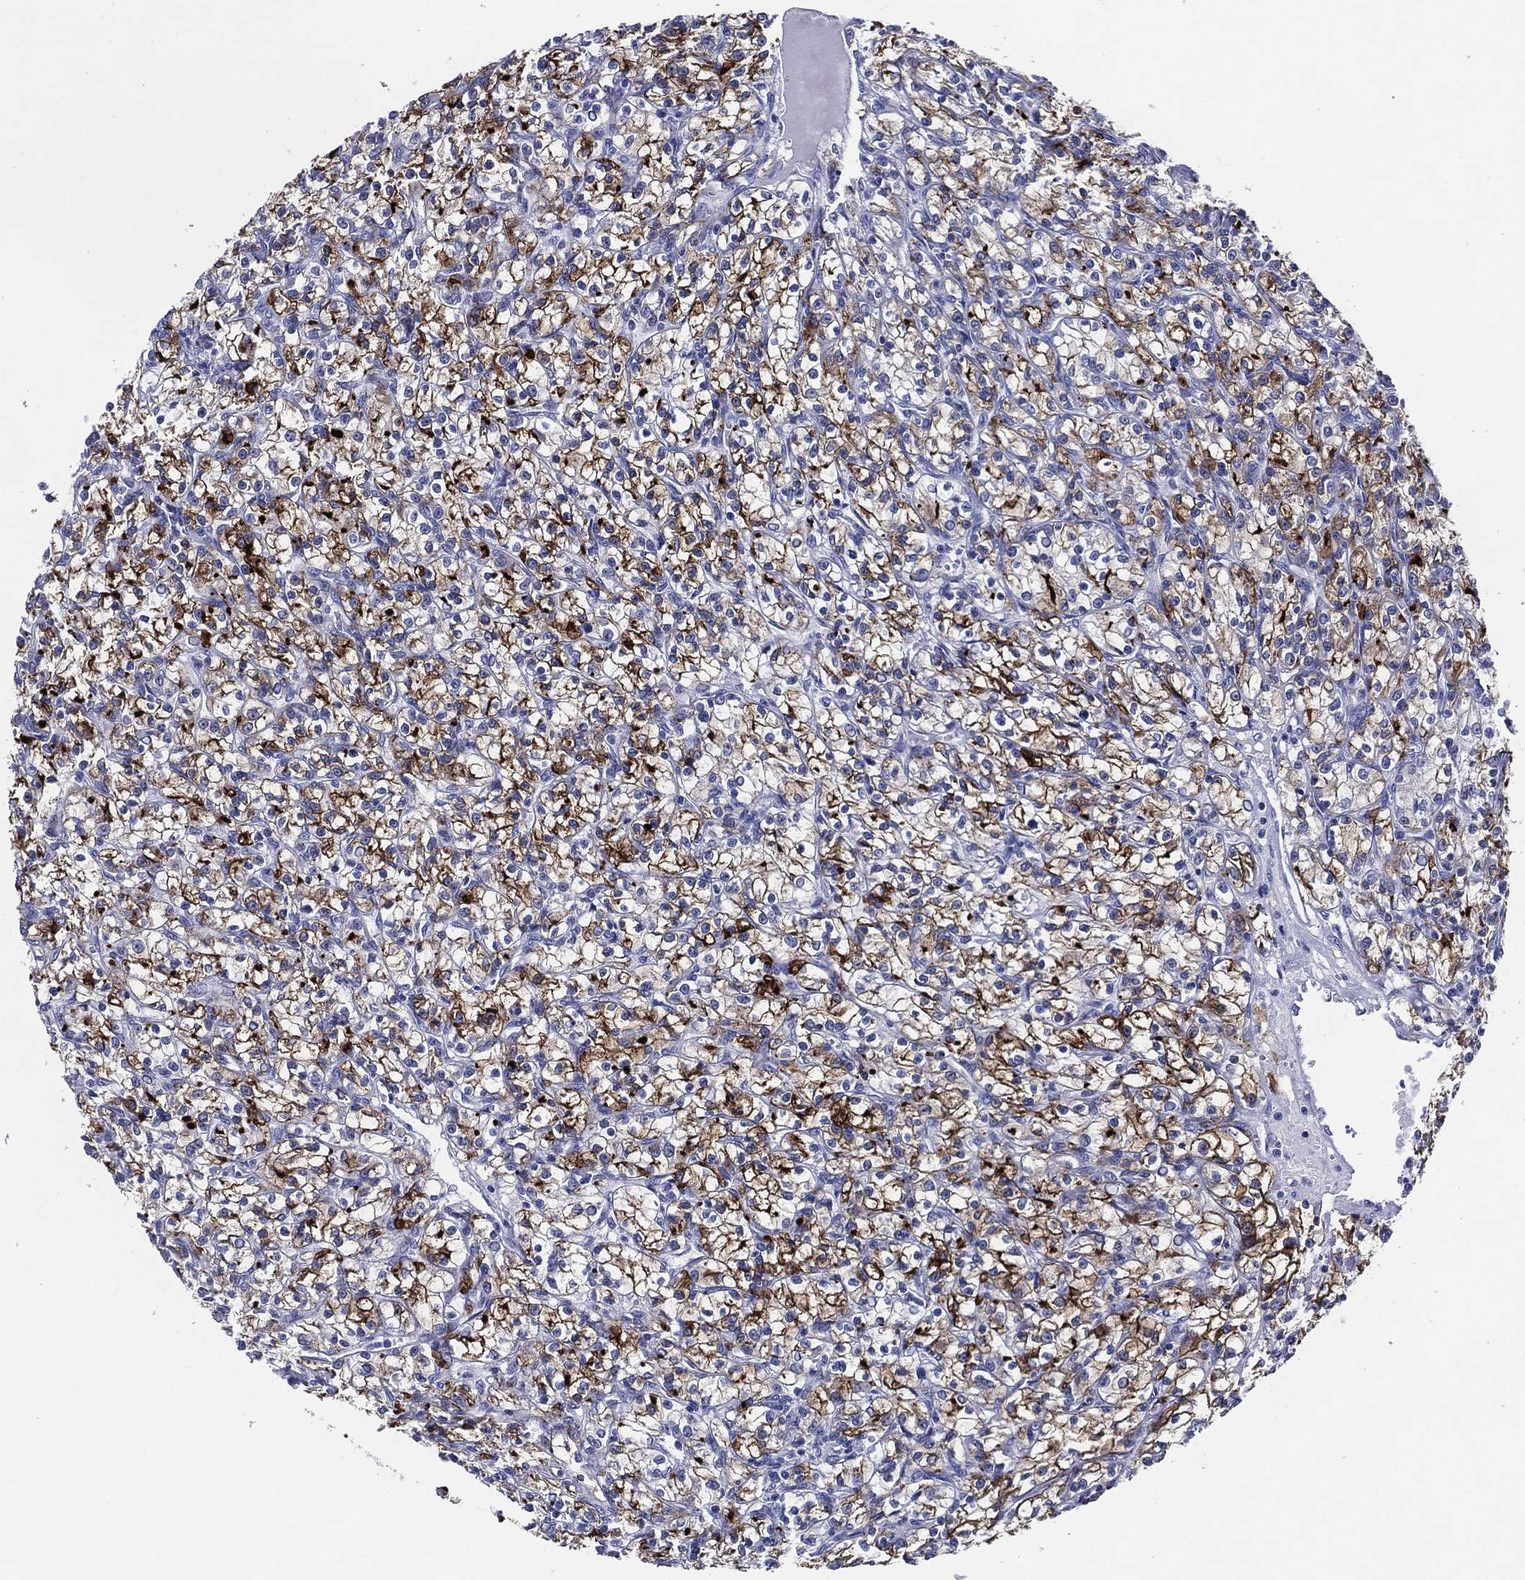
{"staining": {"intensity": "strong", "quantity": "25%-75%", "location": "cytoplasmic/membranous"}, "tissue": "renal cancer", "cell_type": "Tumor cells", "image_type": "cancer", "snomed": [{"axis": "morphology", "description": "Adenocarcinoma, NOS"}, {"axis": "topography", "description": "Kidney"}], "caption": "This image shows renal adenocarcinoma stained with IHC to label a protein in brown. The cytoplasmic/membranous of tumor cells show strong positivity for the protein. Nuclei are counter-stained blue.", "gene": "ACE2", "patient": {"sex": "female", "age": 59}}